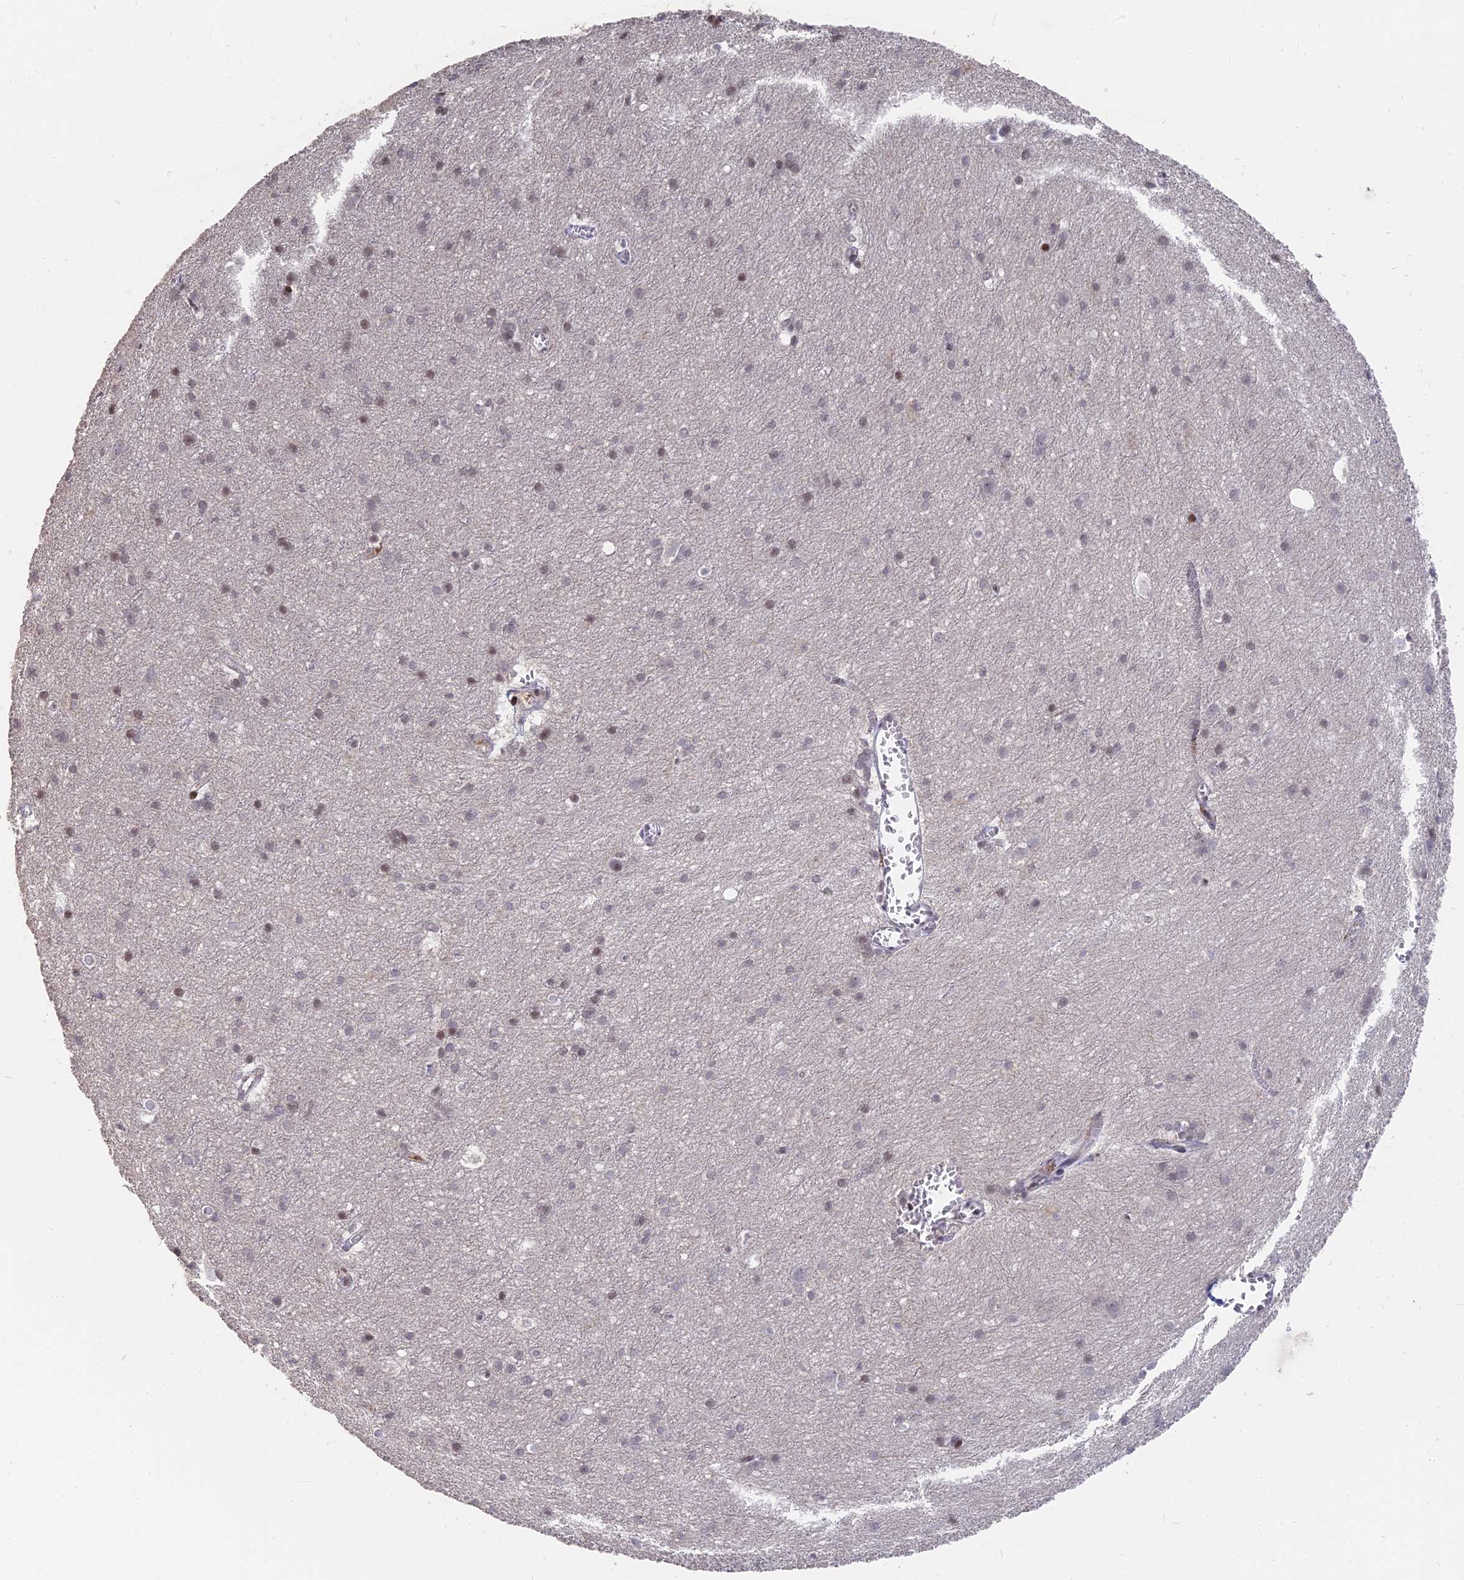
{"staining": {"intensity": "negative", "quantity": "none", "location": "none"}, "tissue": "cerebral cortex", "cell_type": "Endothelial cells", "image_type": "normal", "snomed": [{"axis": "morphology", "description": "Normal tissue, NOS"}, {"axis": "topography", "description": "Cerebral cortex"}], "caption": "IHC of normal human cerebral cortex shows no staining in endothelial cells.", "gene": "NR1H3", "patient": {"sex": "male", "age": 54}}